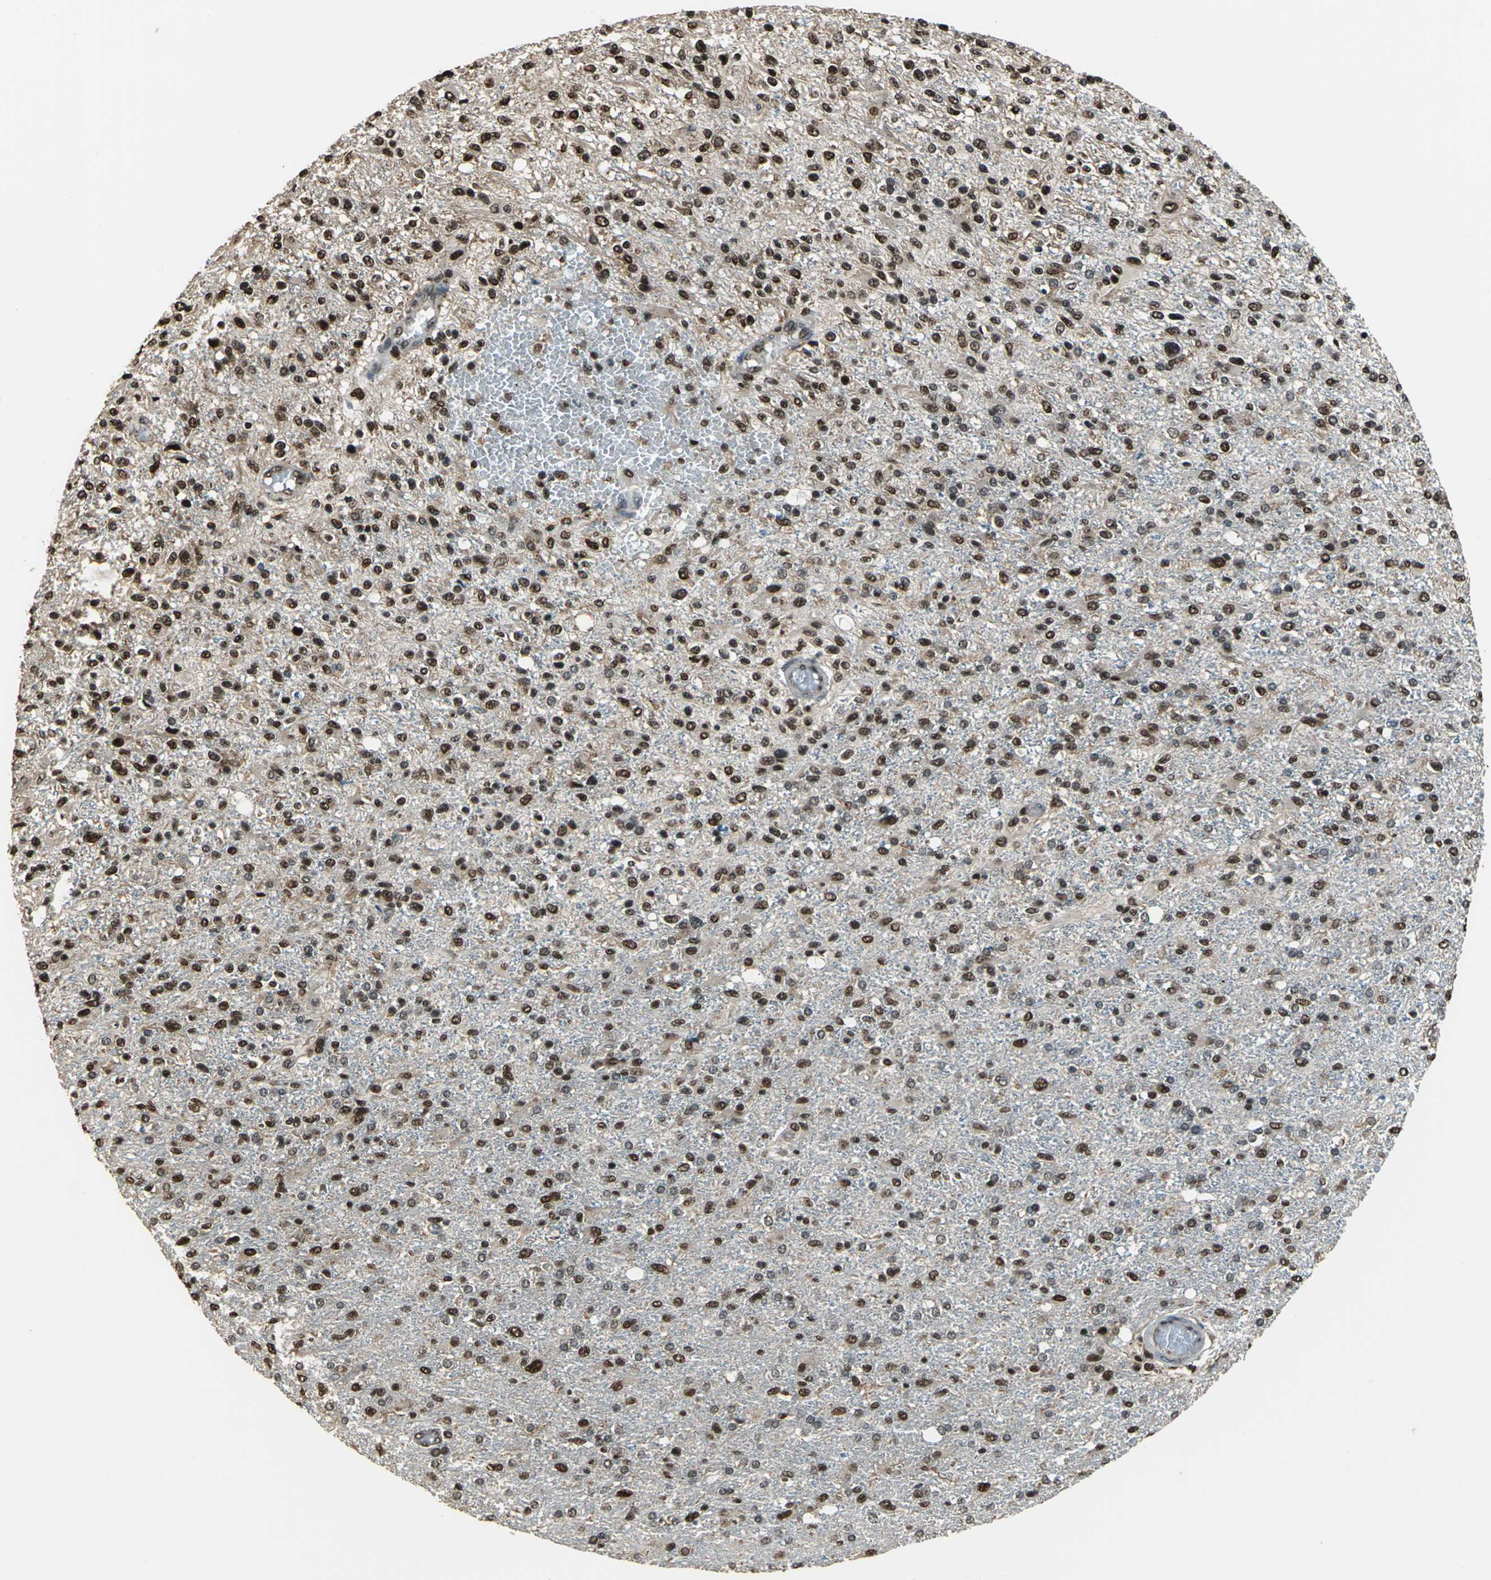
{"staining": {"intensity": "strong", "quantity": ">75%", "location": "nuclear"}, "tissue": "glioma", "cell_type": "Tumor cells", "image_type": "cancer", "snomed": [{"axis": "morphology", "description": "Glioma, malignant, High grade"}, {"axis": "topography", "description": "Cerebral cortex"}], "caption": "There is high levels of strong nuclear staining in tumor cells of malignant high-grade glioma, as demonstrated by immunohistochemical staining (brown color).", "gene": "MIS18BP1", "patient": {"sex": "male", "age": 76}}